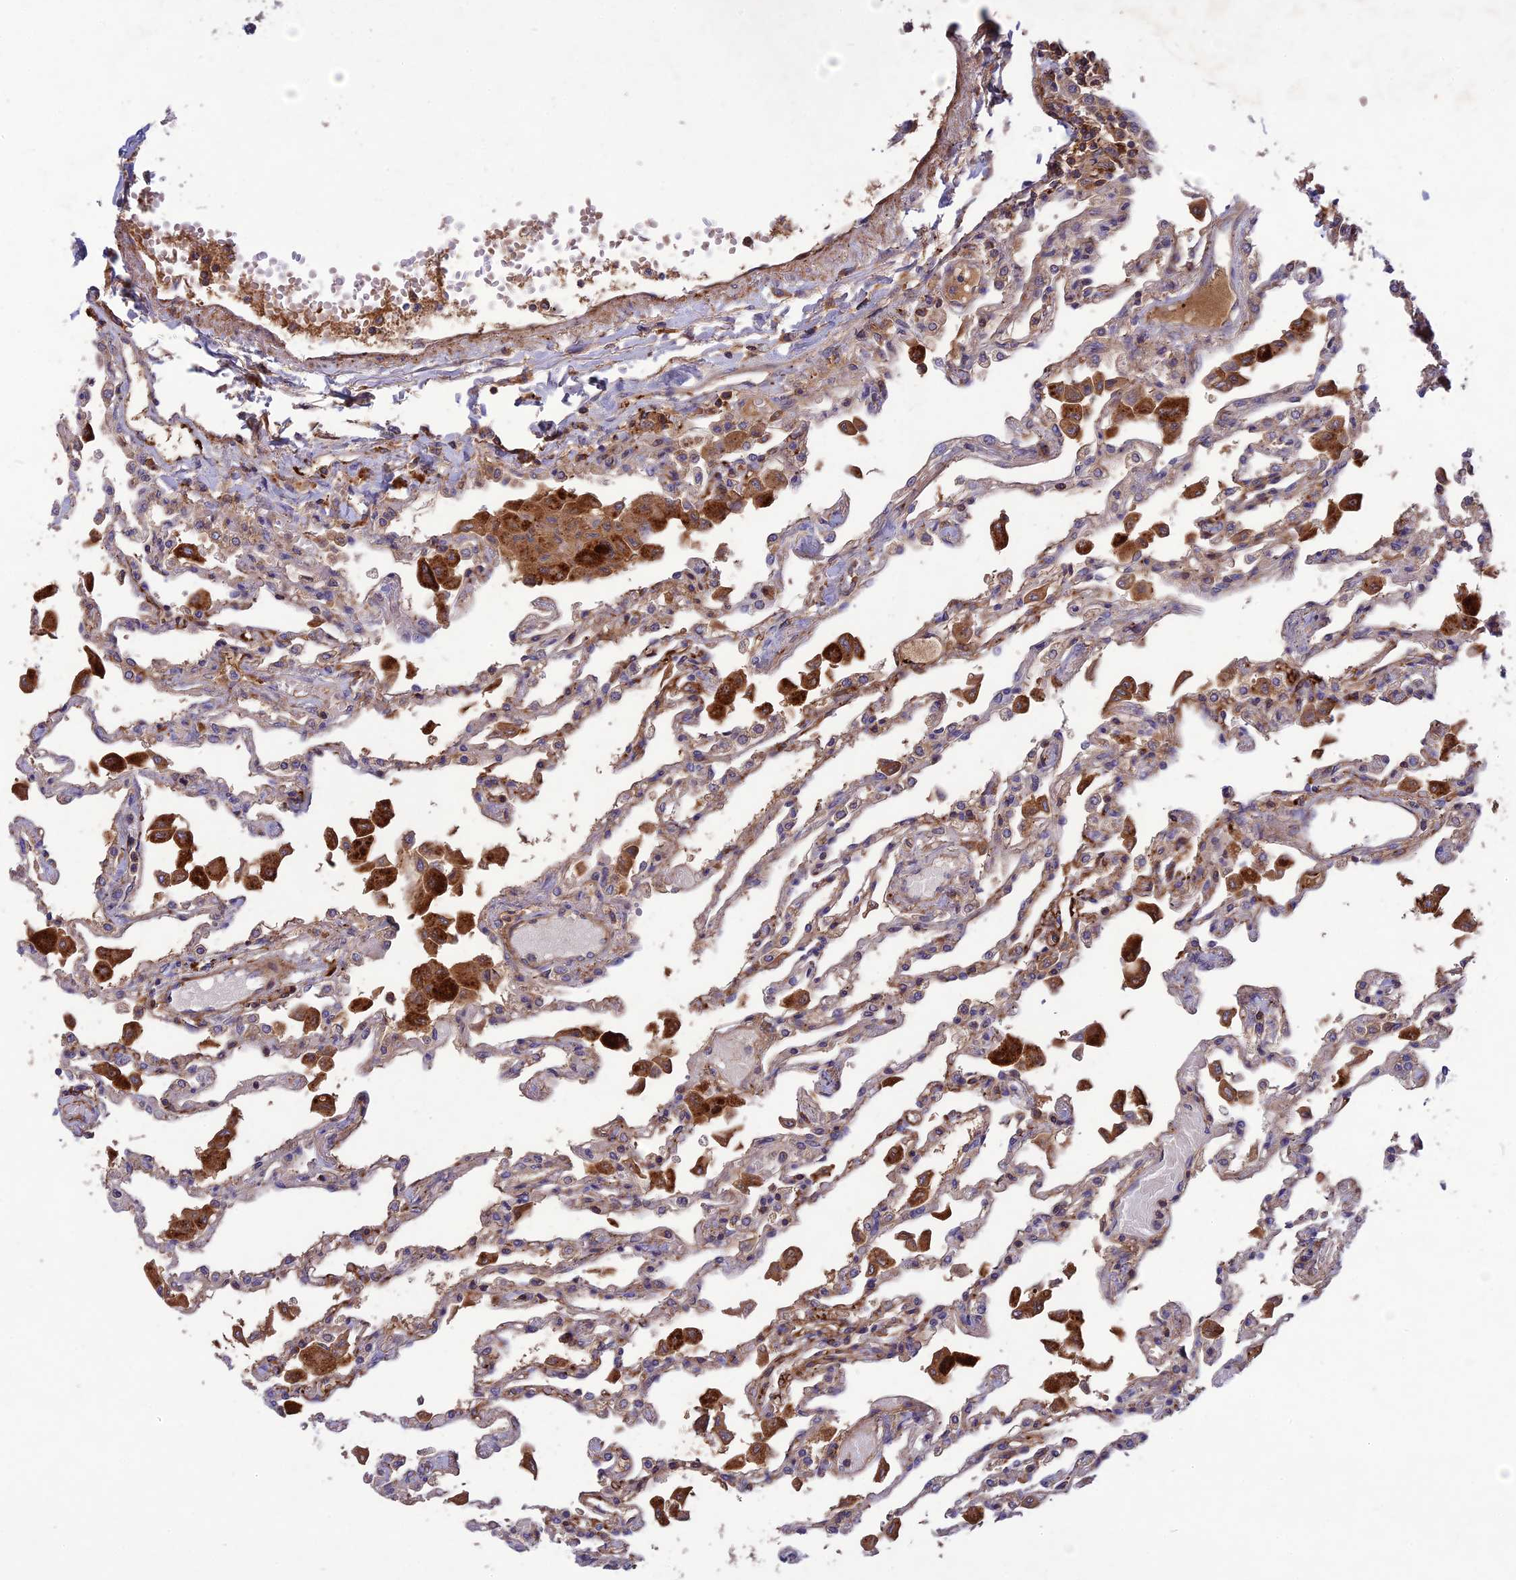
{"staining": {"intensity": "weak", "quantity": "25%-75%", "location": "cytoplasmic/membranous"}, "tissue": "lung", "cell_type": "Alveolar cells", "image_type": "normal", "snomed": [{"axis": "morphology", "description": "Normal tissue, NOS"}, {"axis": "topography", "description": "Bronchus"}, {"axis": "topography", "description": "Lung"}], "caption": "Lung stained for a protein (brown) exhibits weak cytoplasmic/membranous positive staining in approximately 25%-75% of alveolar cells.", "gene": "ADO", "patient": {"sex": "female", "age": 49}}